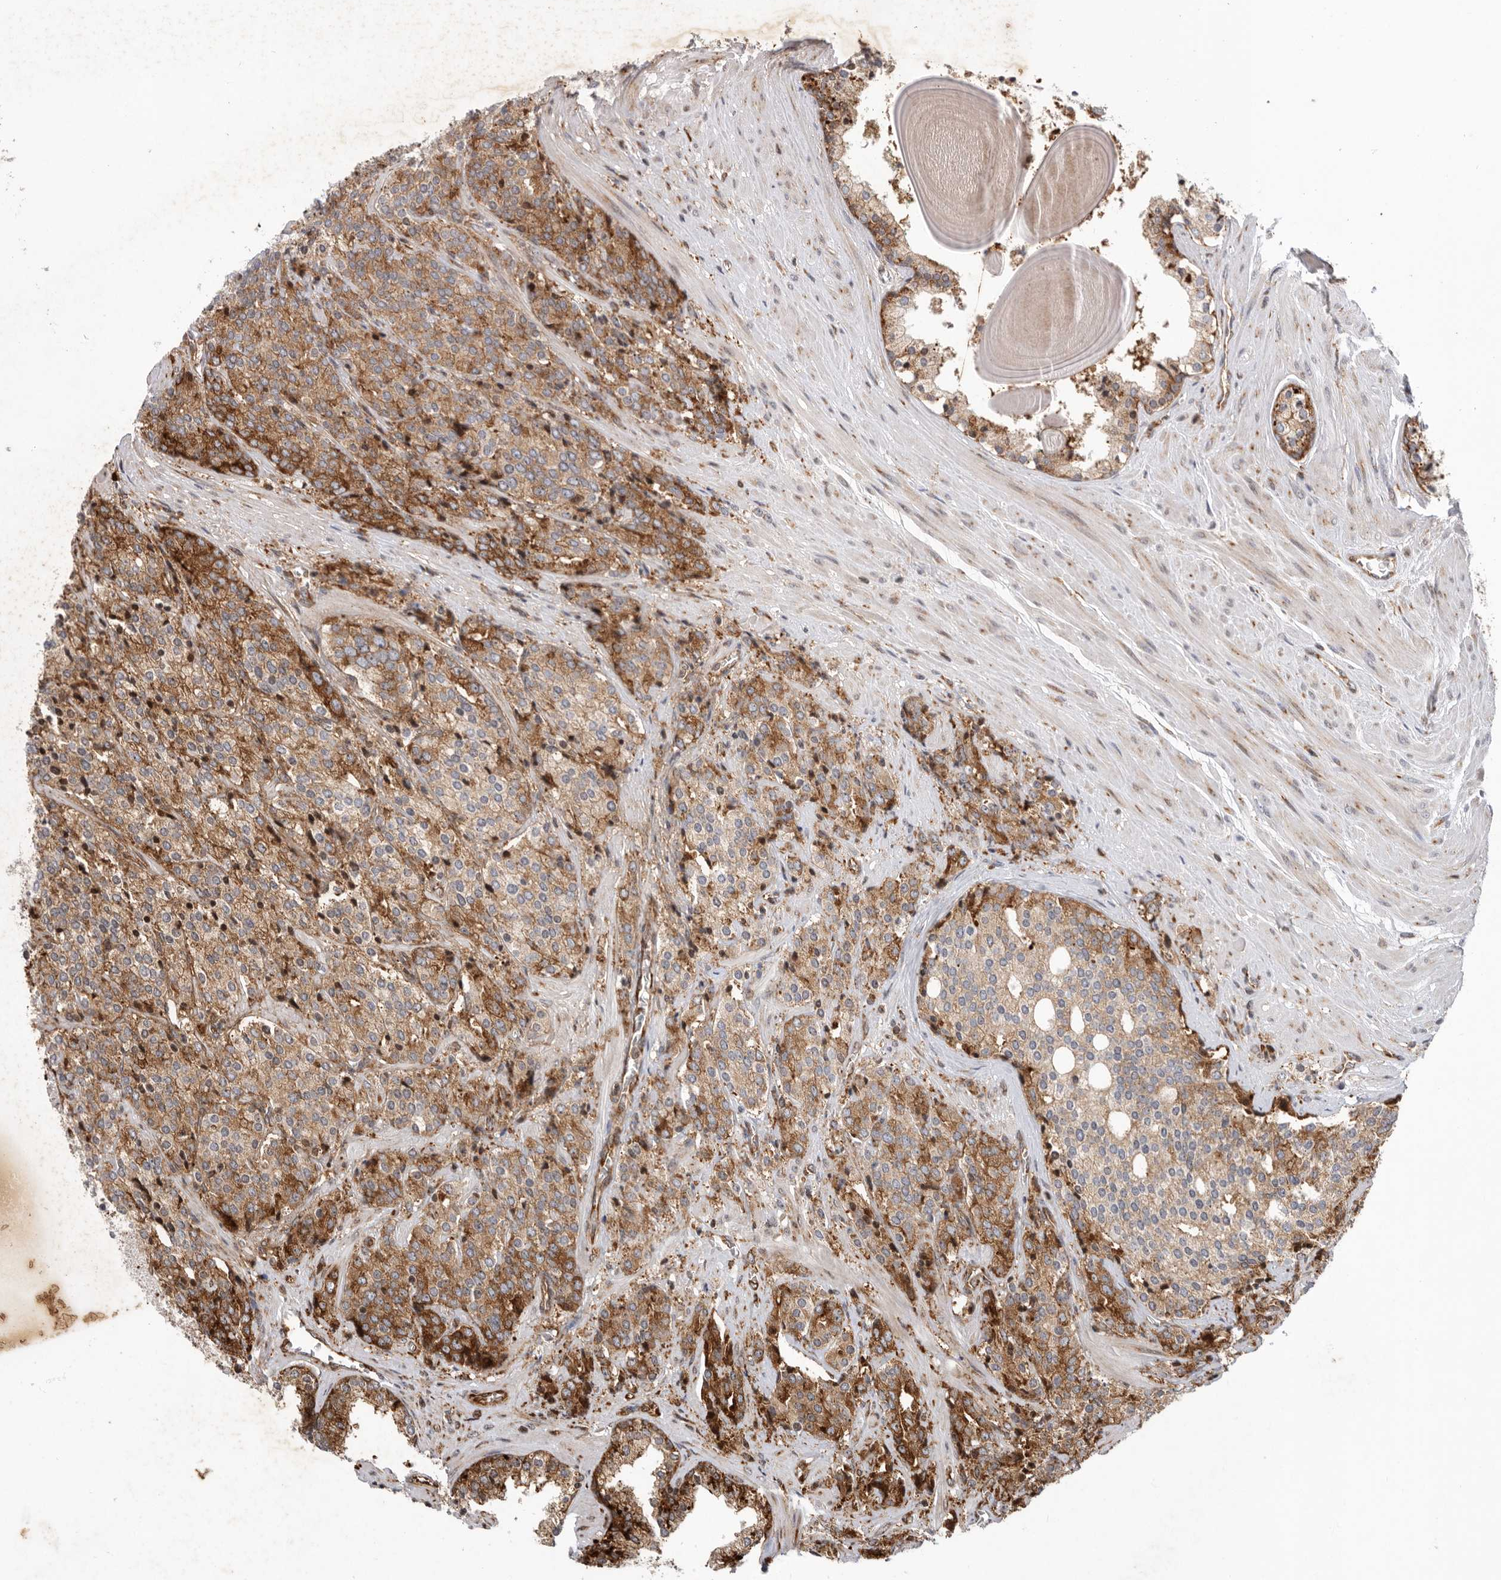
{"staining": {"intensity": "moderate", "quantity": ">75%", "location": "cytoplasmic/membranous"}, "tissue": "prostate cancer", "cell_type": "Tumor cells", "image_type": "cancer", "snomed": [{"axis": "morphology", "description": "Adenocarcinoma, High grade"}, {"axis": "topography", "description": "Prostate"}], "caption": "A brown stain shows moderate cytoplasmic/membranous positivity of a protein in human adenocarcinoma (high-grade) (prostate) tumor cells.", "gene": "FZD3", "patient": {"sex": "male", "age": 71}}